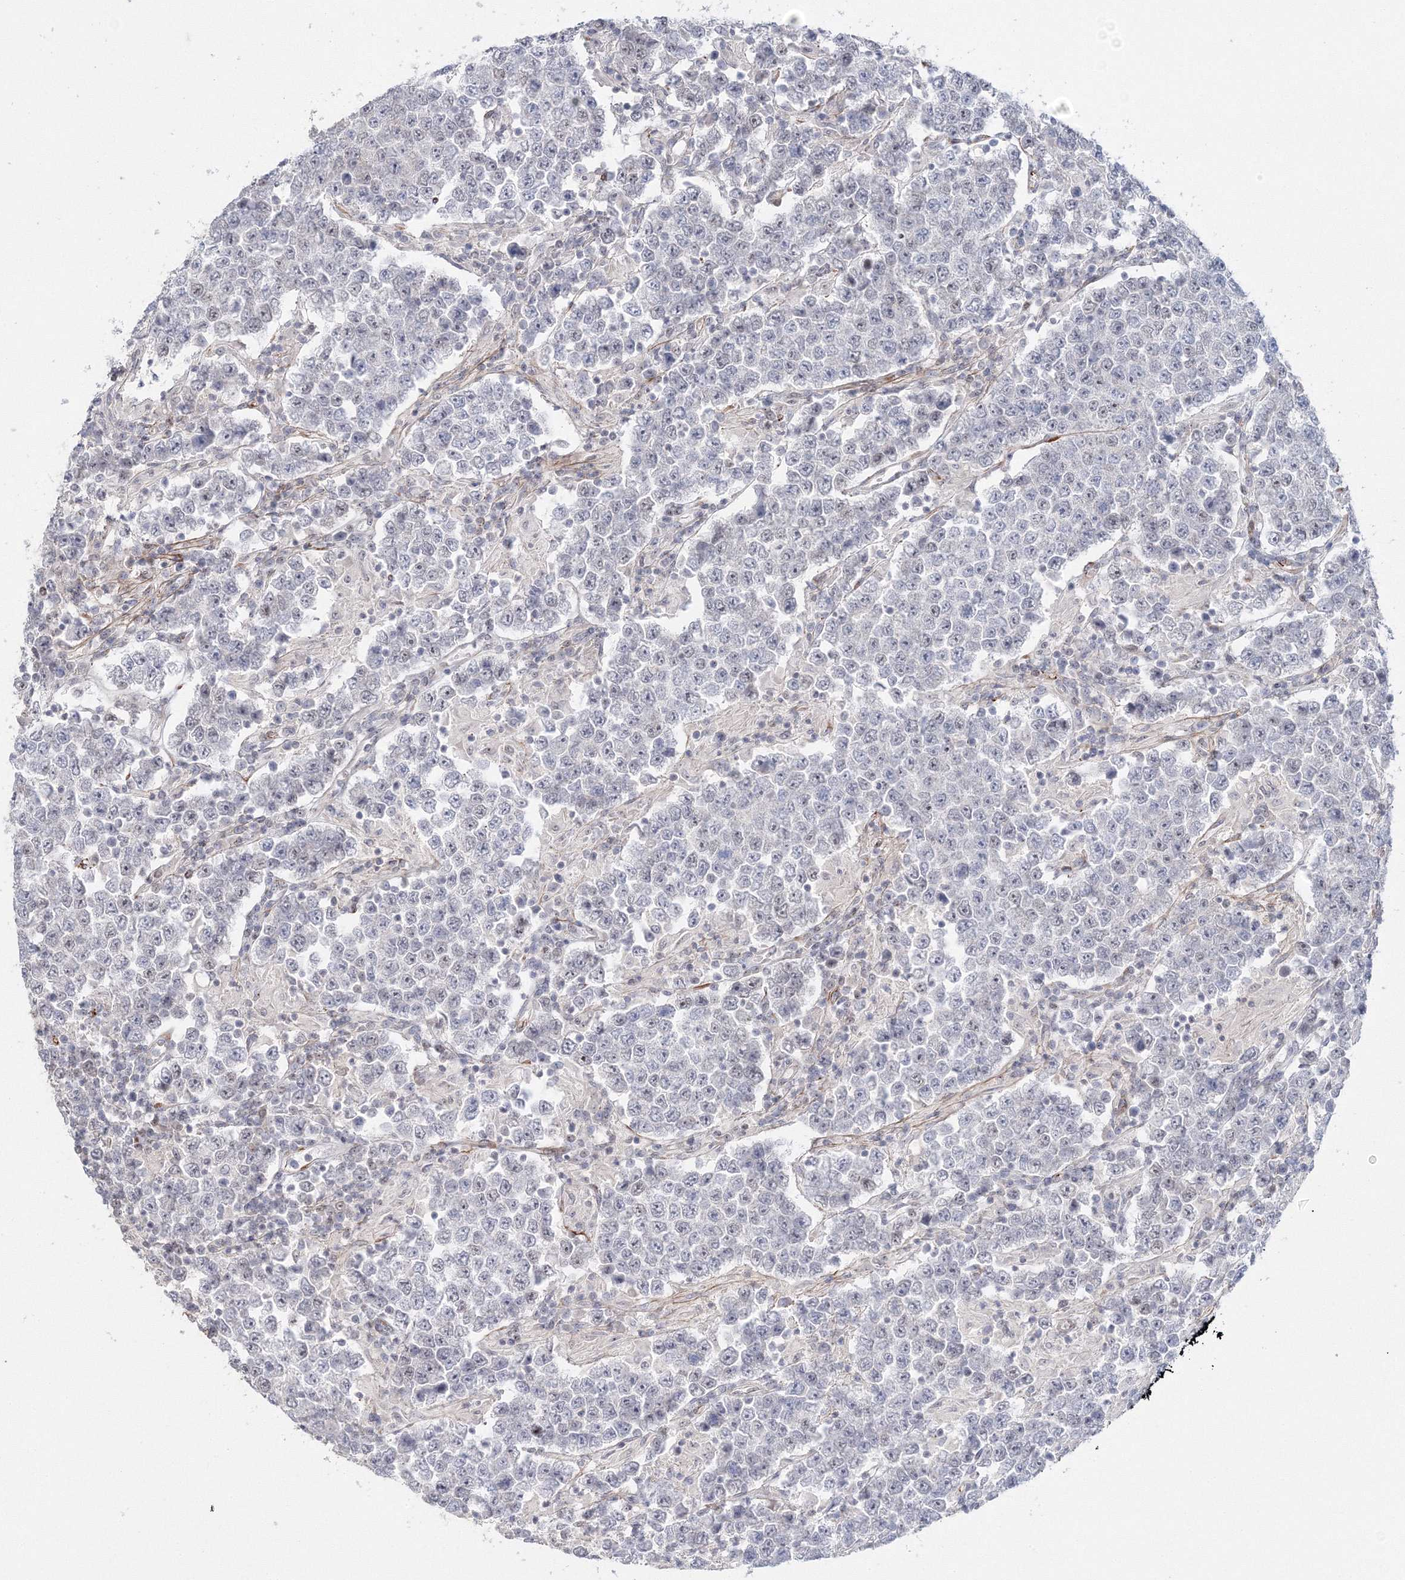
{"staining": {"intensity": "negative", "quantity": "none", "location": "none"}, "tissue": "testis cancer", "cell_type": "Tumor cells", "image_type": "cancer", "snomed": [{"axis": "morphology", "description": "Normal tissue, NOS"}, {"axis": "morphology", "description": "Urothelial carcinoma, High grade"}, {"axis": "morphology", "description": "Seminoma, NOS"}, {"axis": "morphology", "description": "Carcinoma, Embryonal, NOS"}, {"axis": "topography", "description": "Urinary bladder"}, {"axis": "topography", "description": "Testis"}], "caption": "Immunohistochemistry (IHC) of human testis seminoma exhibits no expression in tumor cells.", "gene": "SIRT7", "patient": {"sex": "male", "age": 41}}